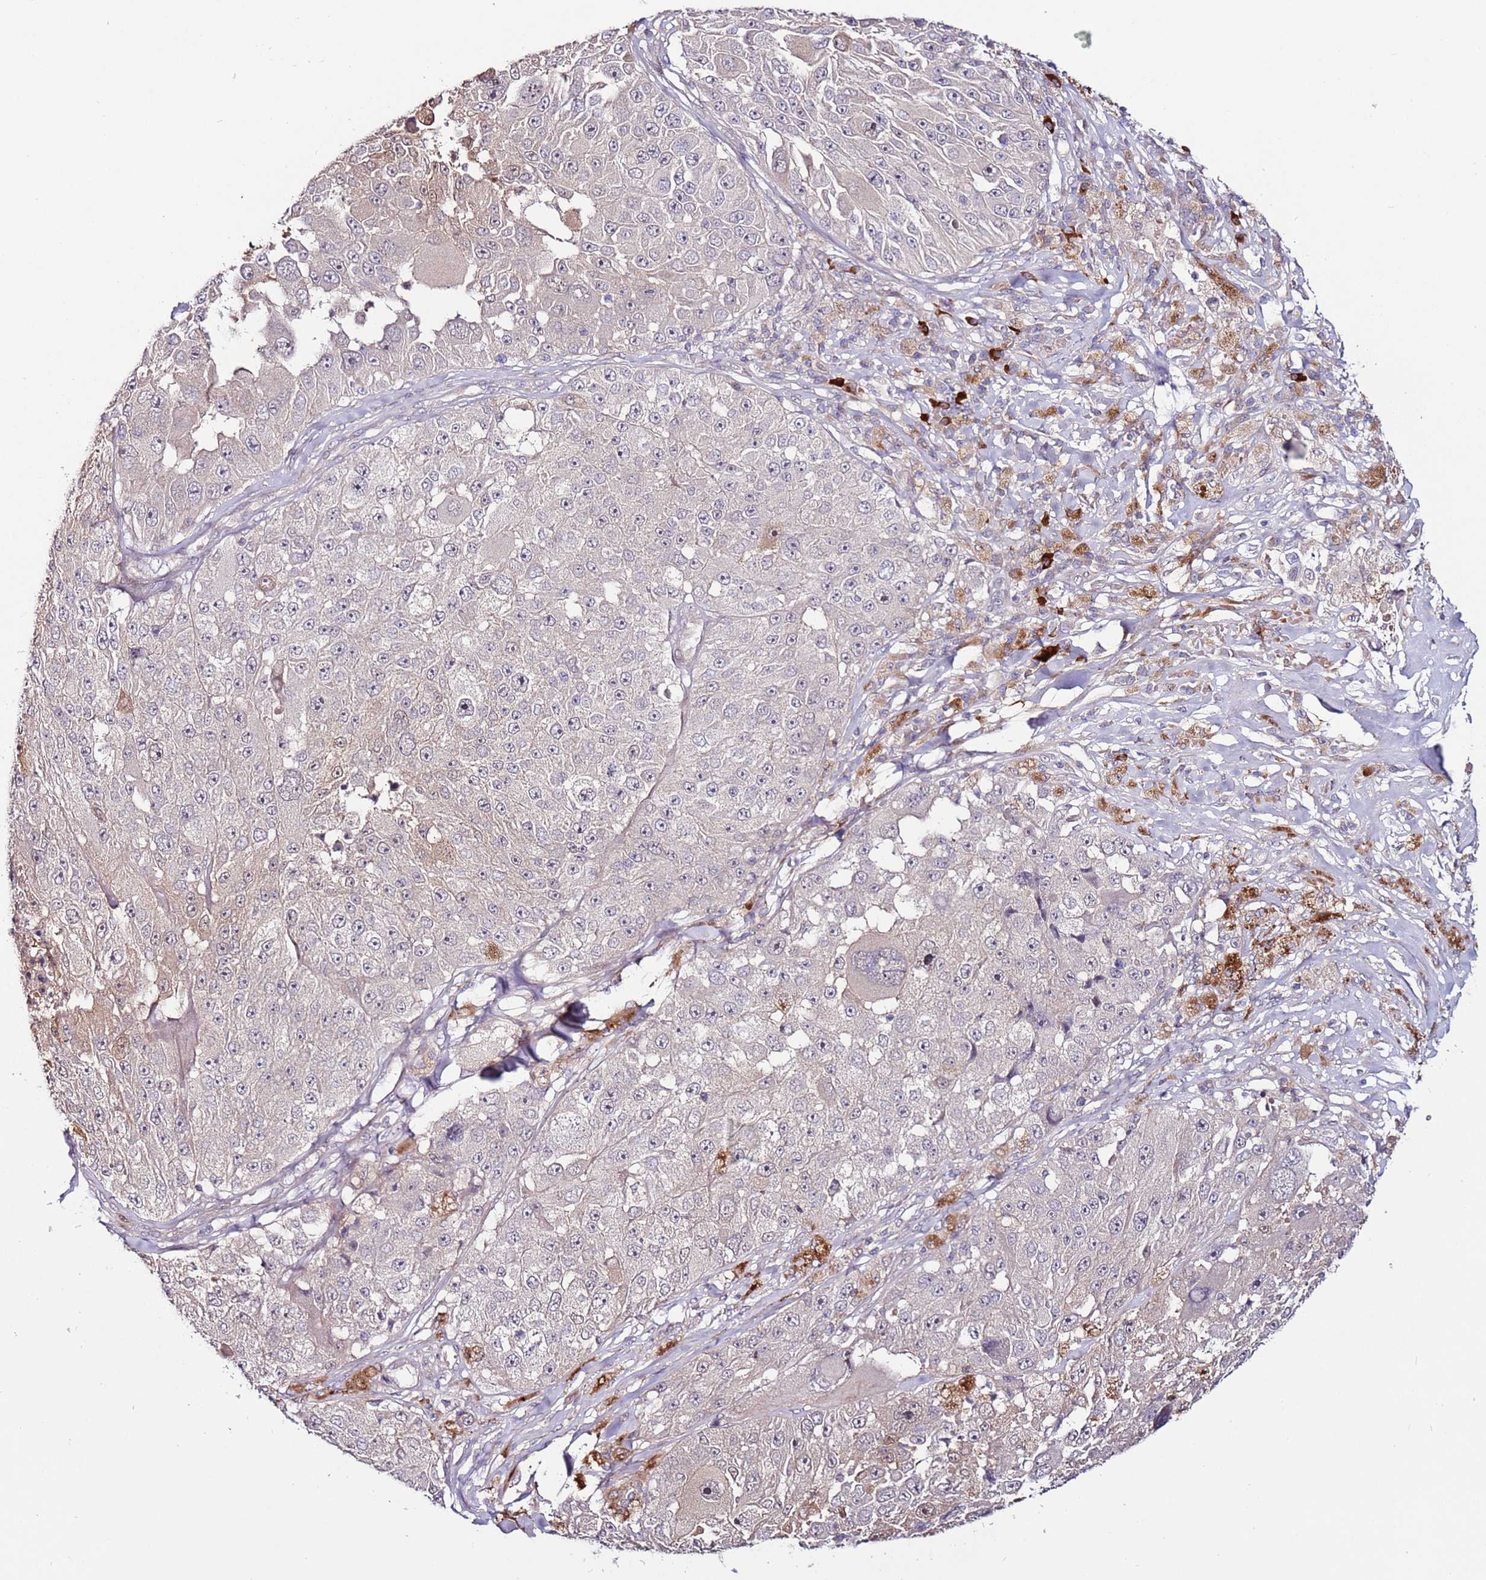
{"staining": {"intensity": "negative", "quantity": "none", "location": "none"}, "tissue": "melanoma", "cell_type": "Tumor cells", "image_type": "cancer", "snomed": [{"axis": "morphology", "description": "Malignant melanoma, Metastatic site"}, {"axis": "topography", "description": "Lymph node"}], "caption": "Immunohistochemical staining of human melanoma shows no significant positivity in tumor cells. (Brightfield microscopy of DAB immunohistochemistry at high magnification).", "gene": "MTG2", "patient": {"sex": "male", "age": 62}}